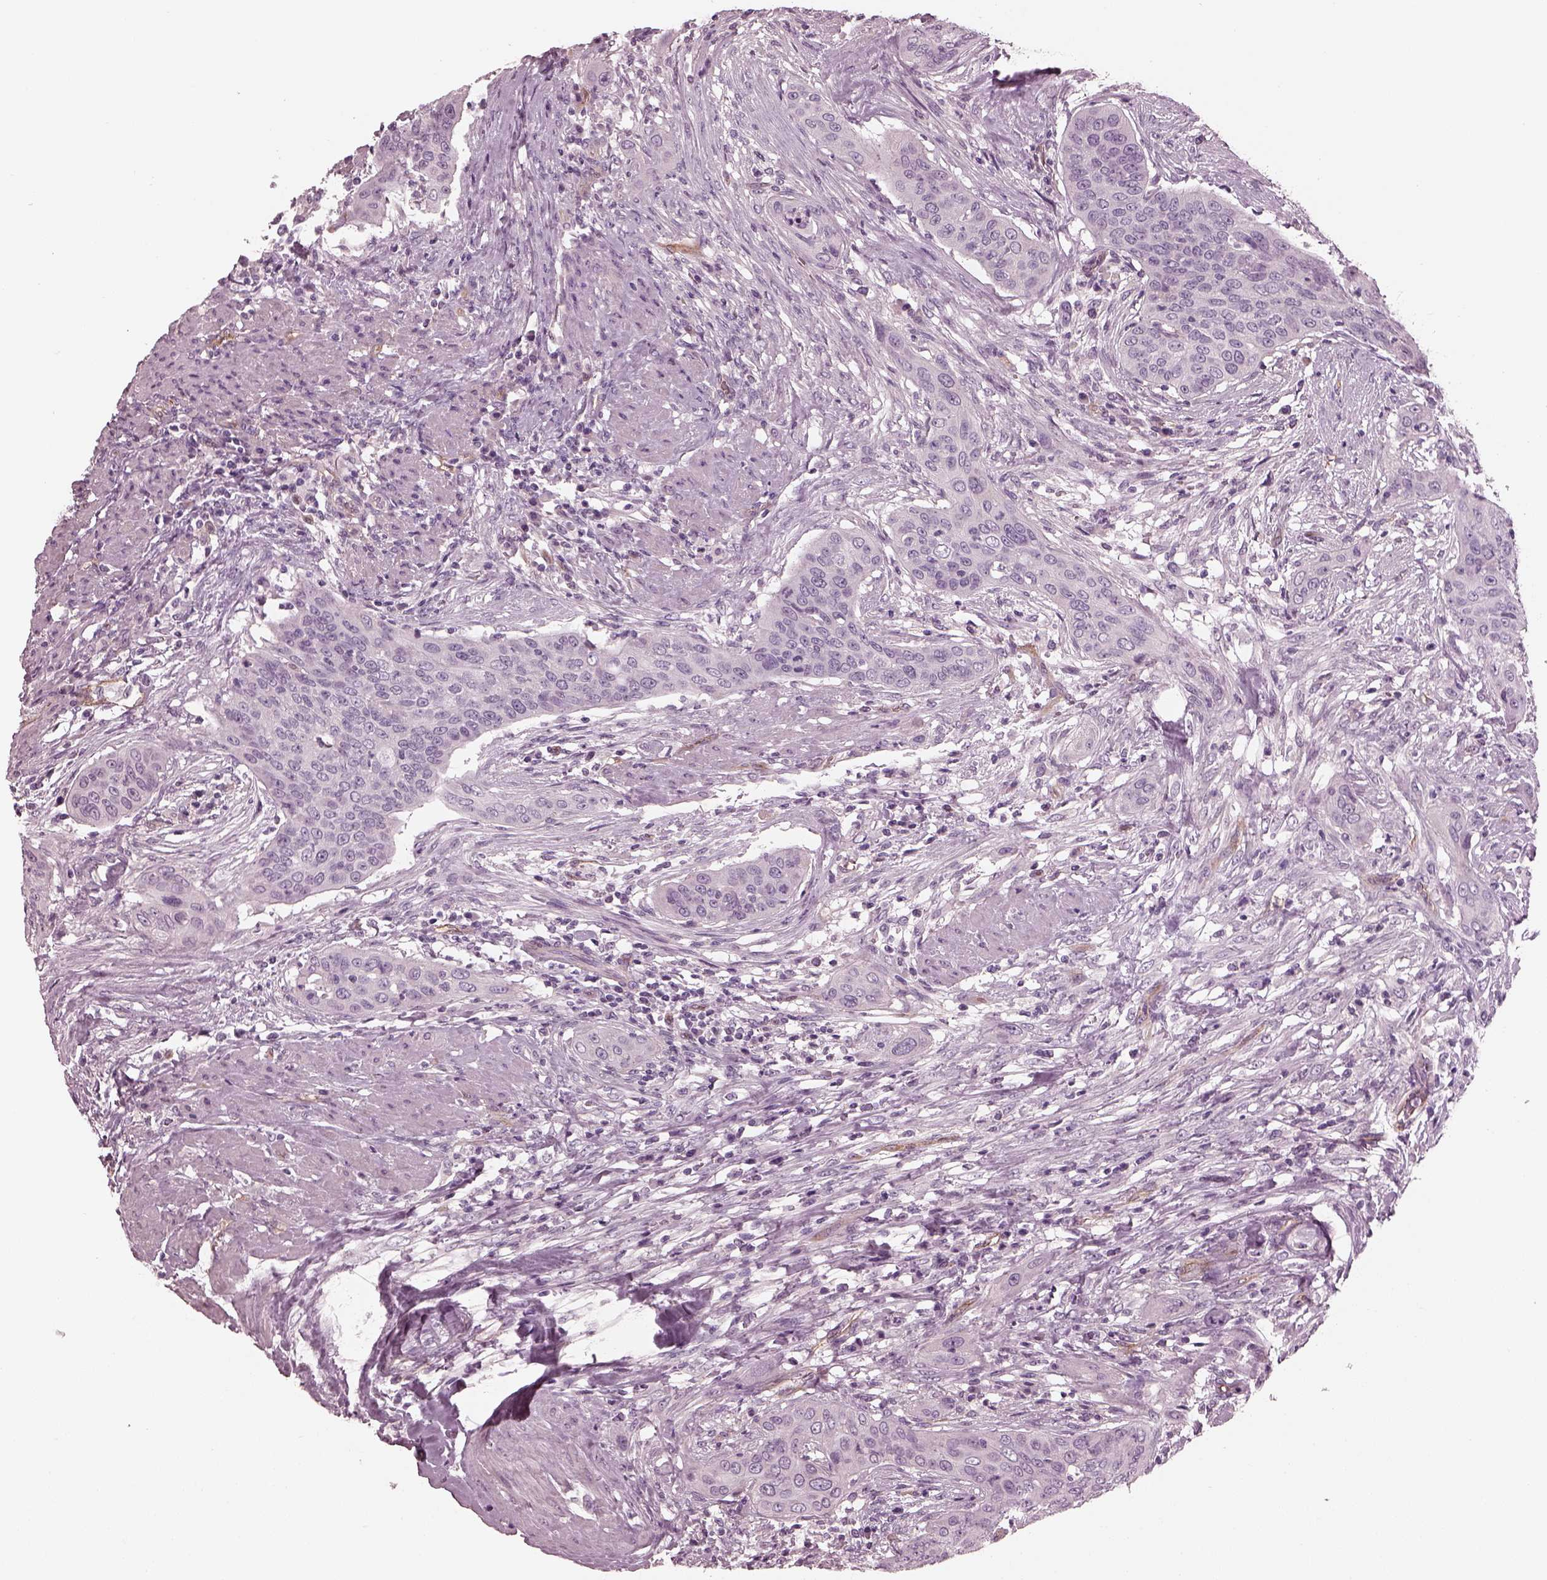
{"staining": {"intensity": "negative", "quantity": "none", "location": "none"}, "tissue": "urothelial cancer", "cell_type": "Tumor cells", "image_type": "cancer", "snomed": [{"axis": "morphology", "description": "Urothelial carcinoma, High grade"}, {"axis": "topography", "description": "Urinary bladder"}], "caption": "DAB immunohistochemical staining of urothelial cancer demonstrates no significant staining in tumor cells. (DAB (3,3'-diaminobenzidine) immunohistochemistry, high magnification).", "gene": "EIF4E1B", "patient": {"sex": "male", "age": 82}}